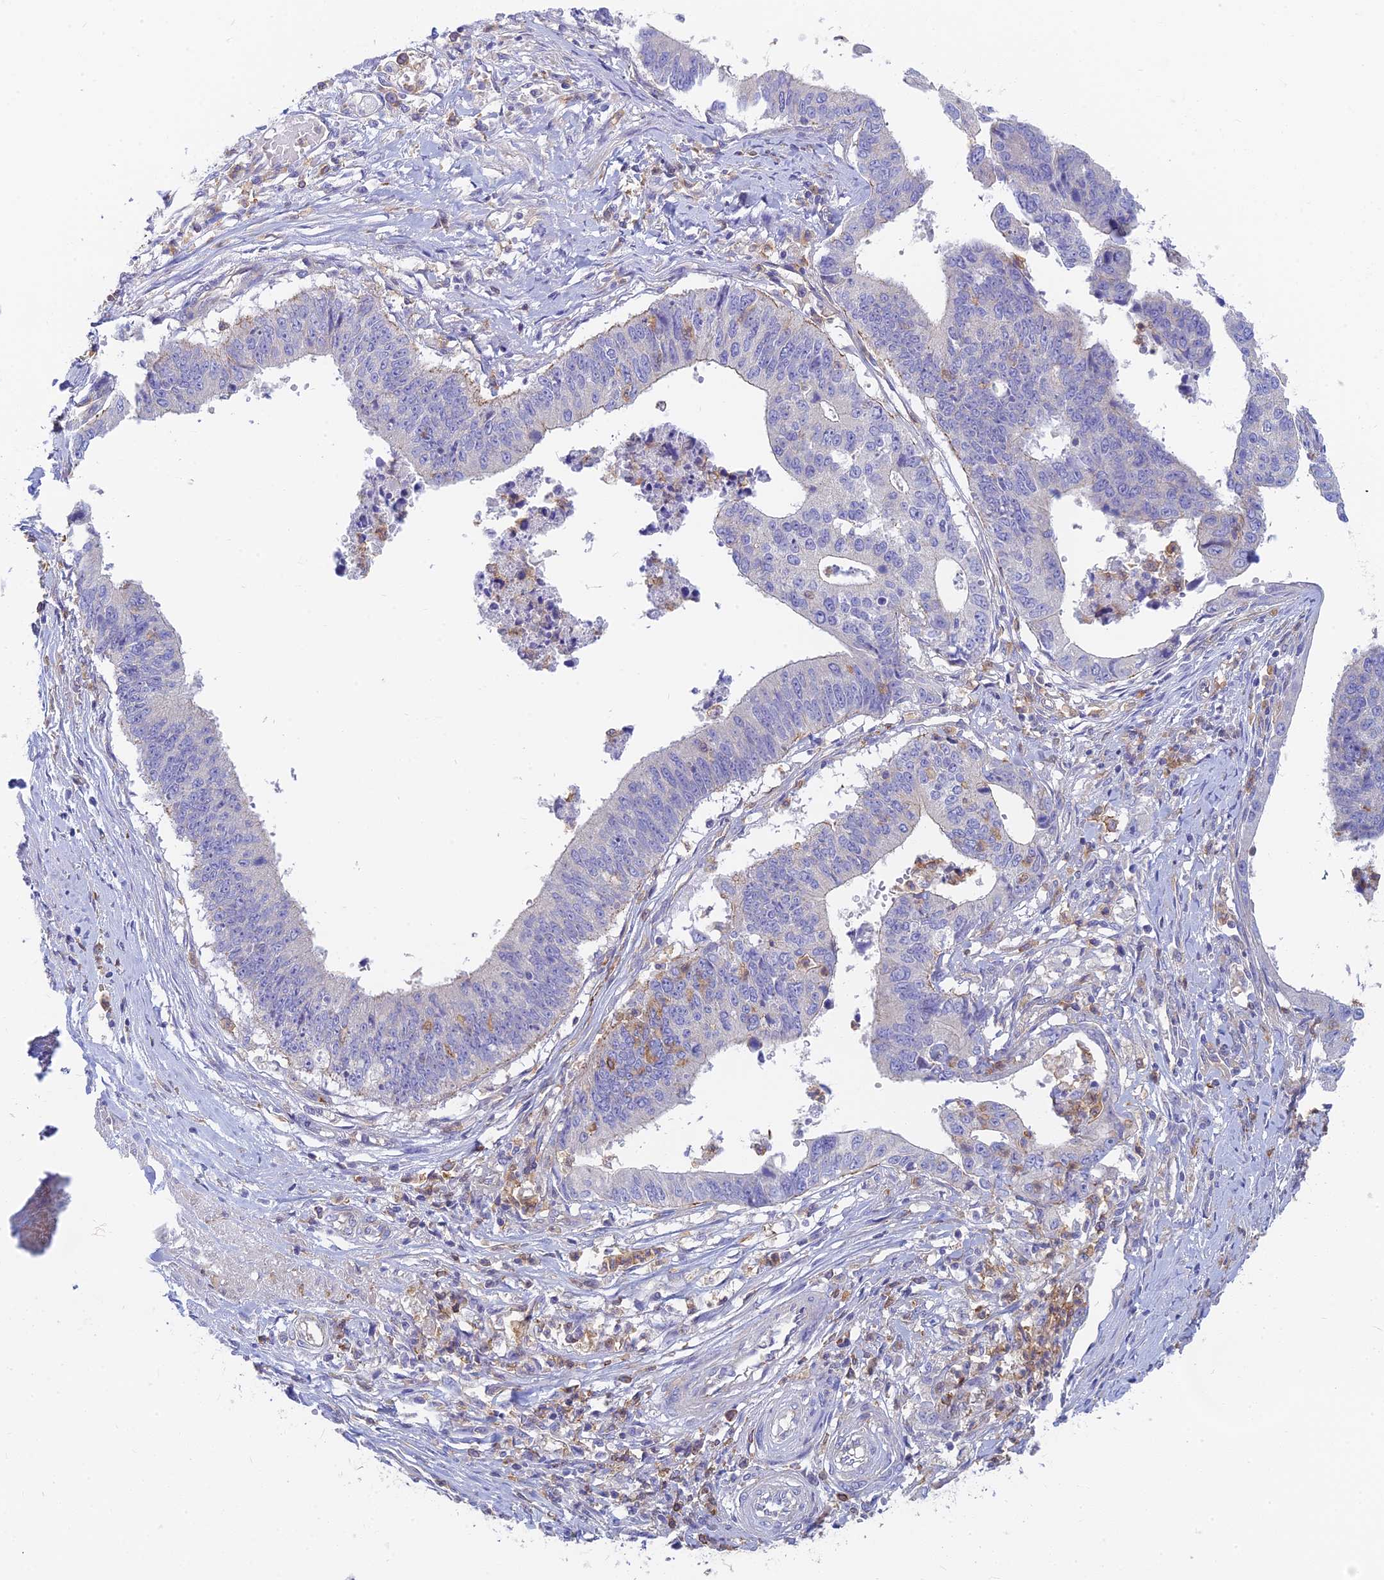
{"staining": {"intensity": "negative", "quantity": "none", "location": "none"}, "tissue": "stomach cancer", "cell_type": "Tumor cells", "image_type": "cancer", "snomed": [{"axis": "morphology", "description": "Adenocarcinoma, NOS"}, {"axis": "topography", "description": "Stomach"}], "caption": "Tumor cells are negative for brown protein staining in adenocarcinoma (stomach).", "gene": "STRN4", "patient": {"sex": "male", "age": 59}}